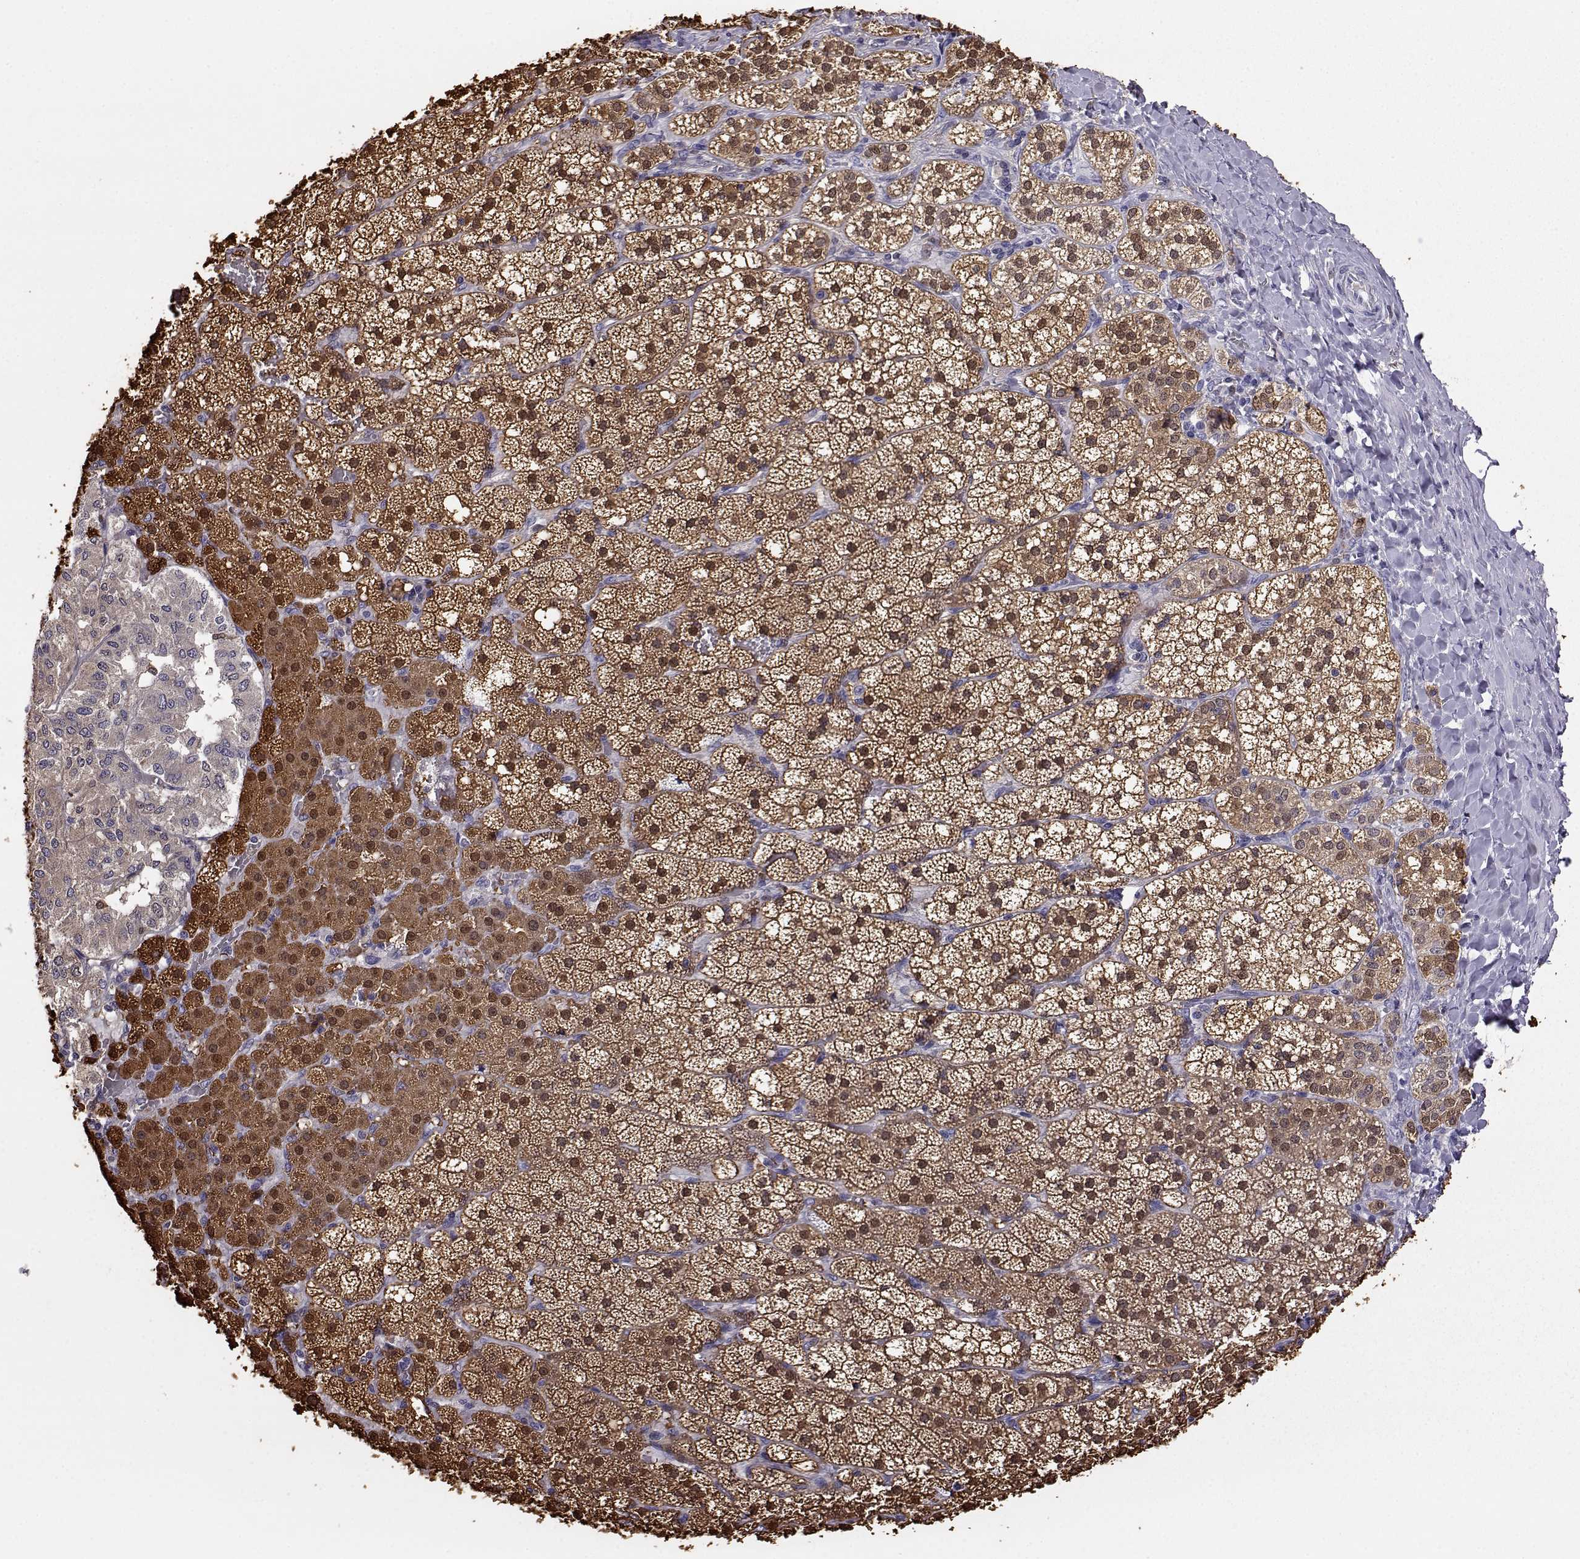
{"staining": {"intensity": "strong", "quantity": ">75%", "location": "cytoplasmic/membranous,nuclear"}, "tissue": "adrenal gland", "cell_type": "Glandular cells", "image_type": "normal", "snomed": [{"axis": "morphology", "description": "Normal tissue, NOS"}, {"axis": "topography", "description": "Adrenal gland"}], "caption": "Immunohistochemistry (IHC) (DAB (3,3'-diaminobenzidine)) staining of unremarkable adrenal gland displays strong cytoplasmic/membranous,nuclear protein expression in approximately >75% of glandular cells. The protein is shown in brown color, while the nuclei are stained blue.", "gene": "AKR1B1", "patient": {"sex": "male", "age": 53}}